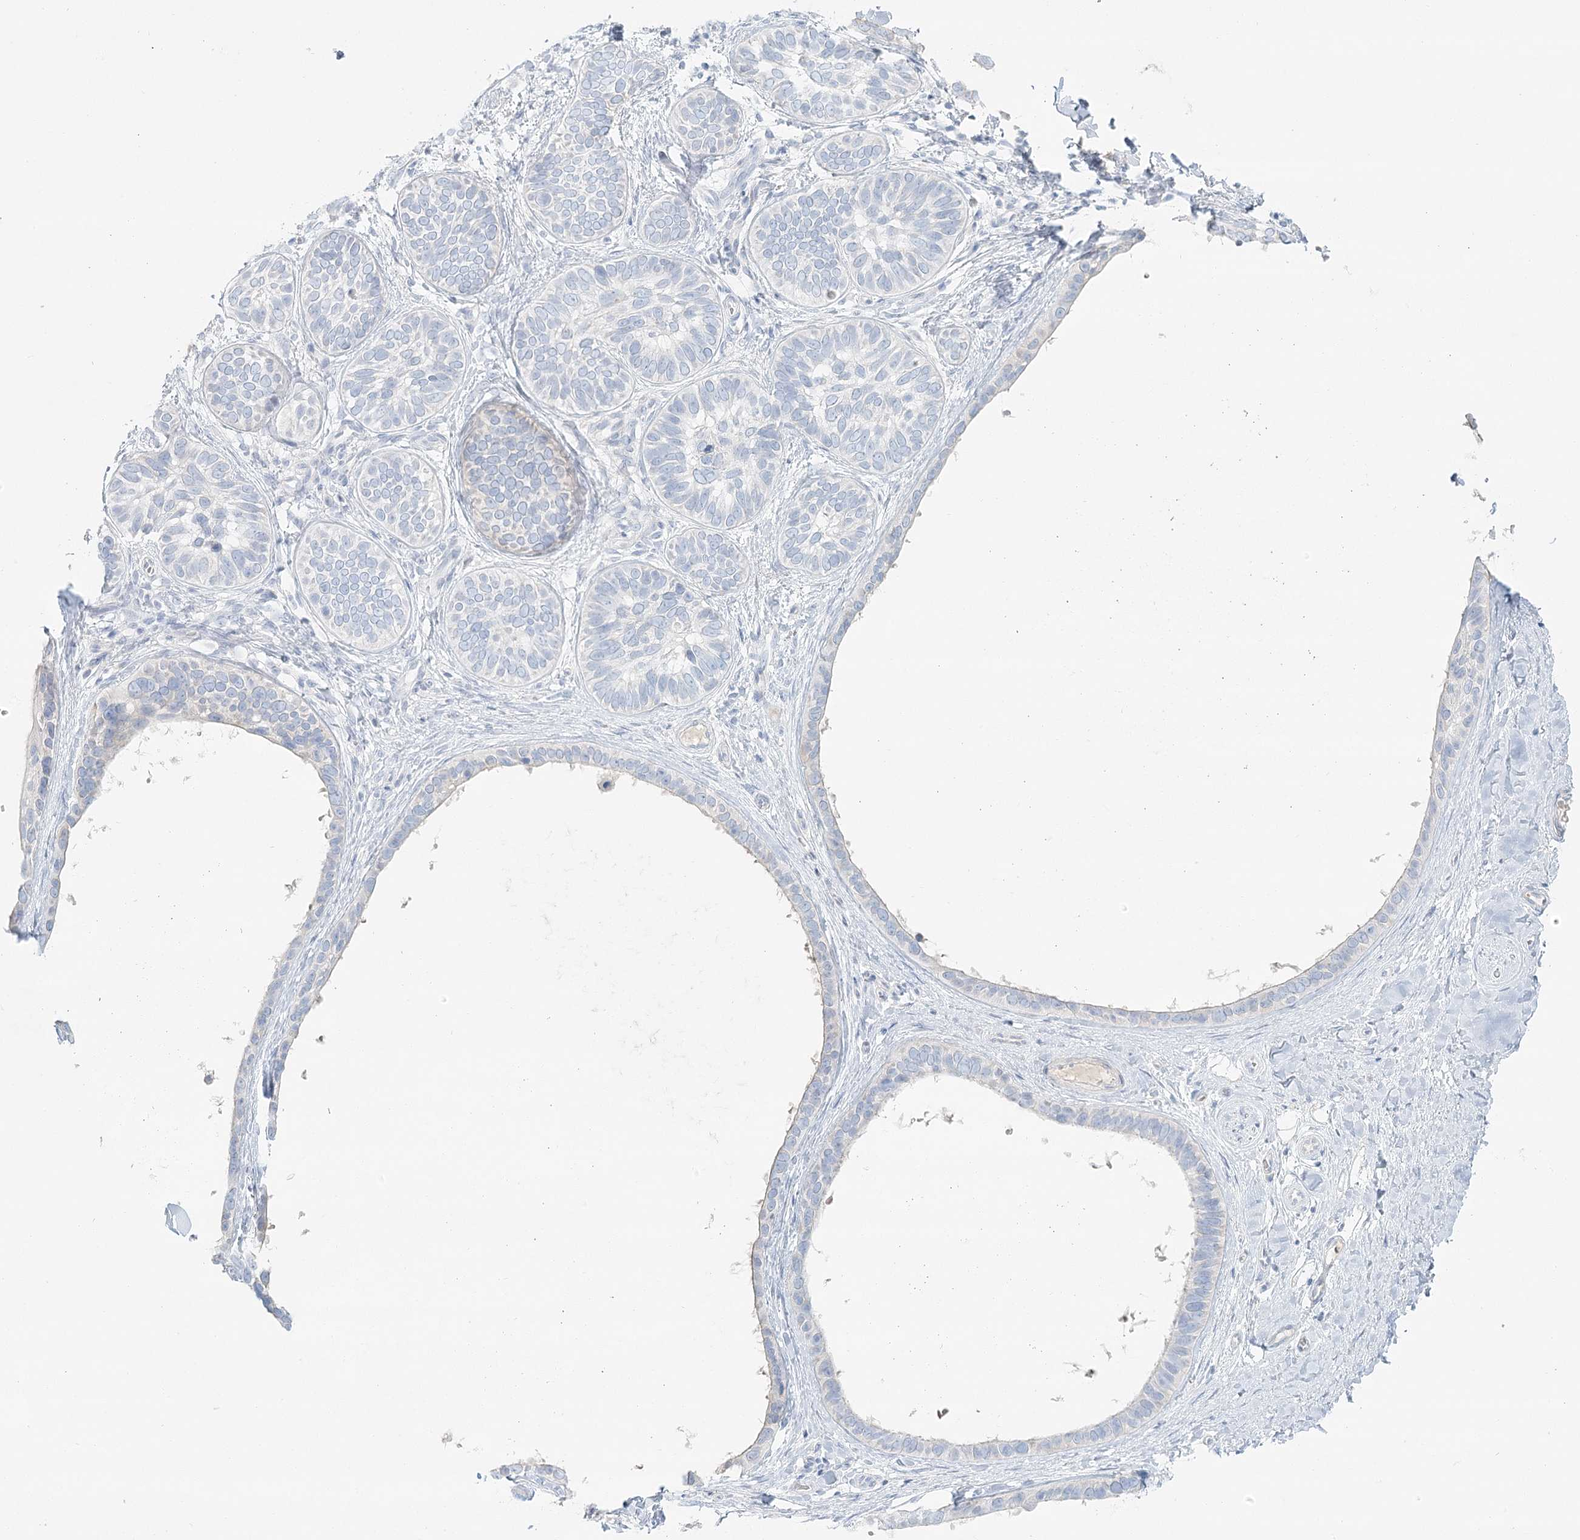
{"staining": {"intensity": "negative", "quantity": "none", "location": "none"}, "tissue": "skin cancer", "cell_type": "Tumor cells", "image_type": "cancer", "snomed": [{"axis": "morphology", "description": "Basal cell carcinoma"}, {"axis": "topography", "description": "Skin"}], "caption": "Tumor cells show no significant positivity in basal cell carcinoma (skin). Nuclei are stained in blue.", "gene": "DMGDH", "patient": {"sex": "male", "age": 62}}